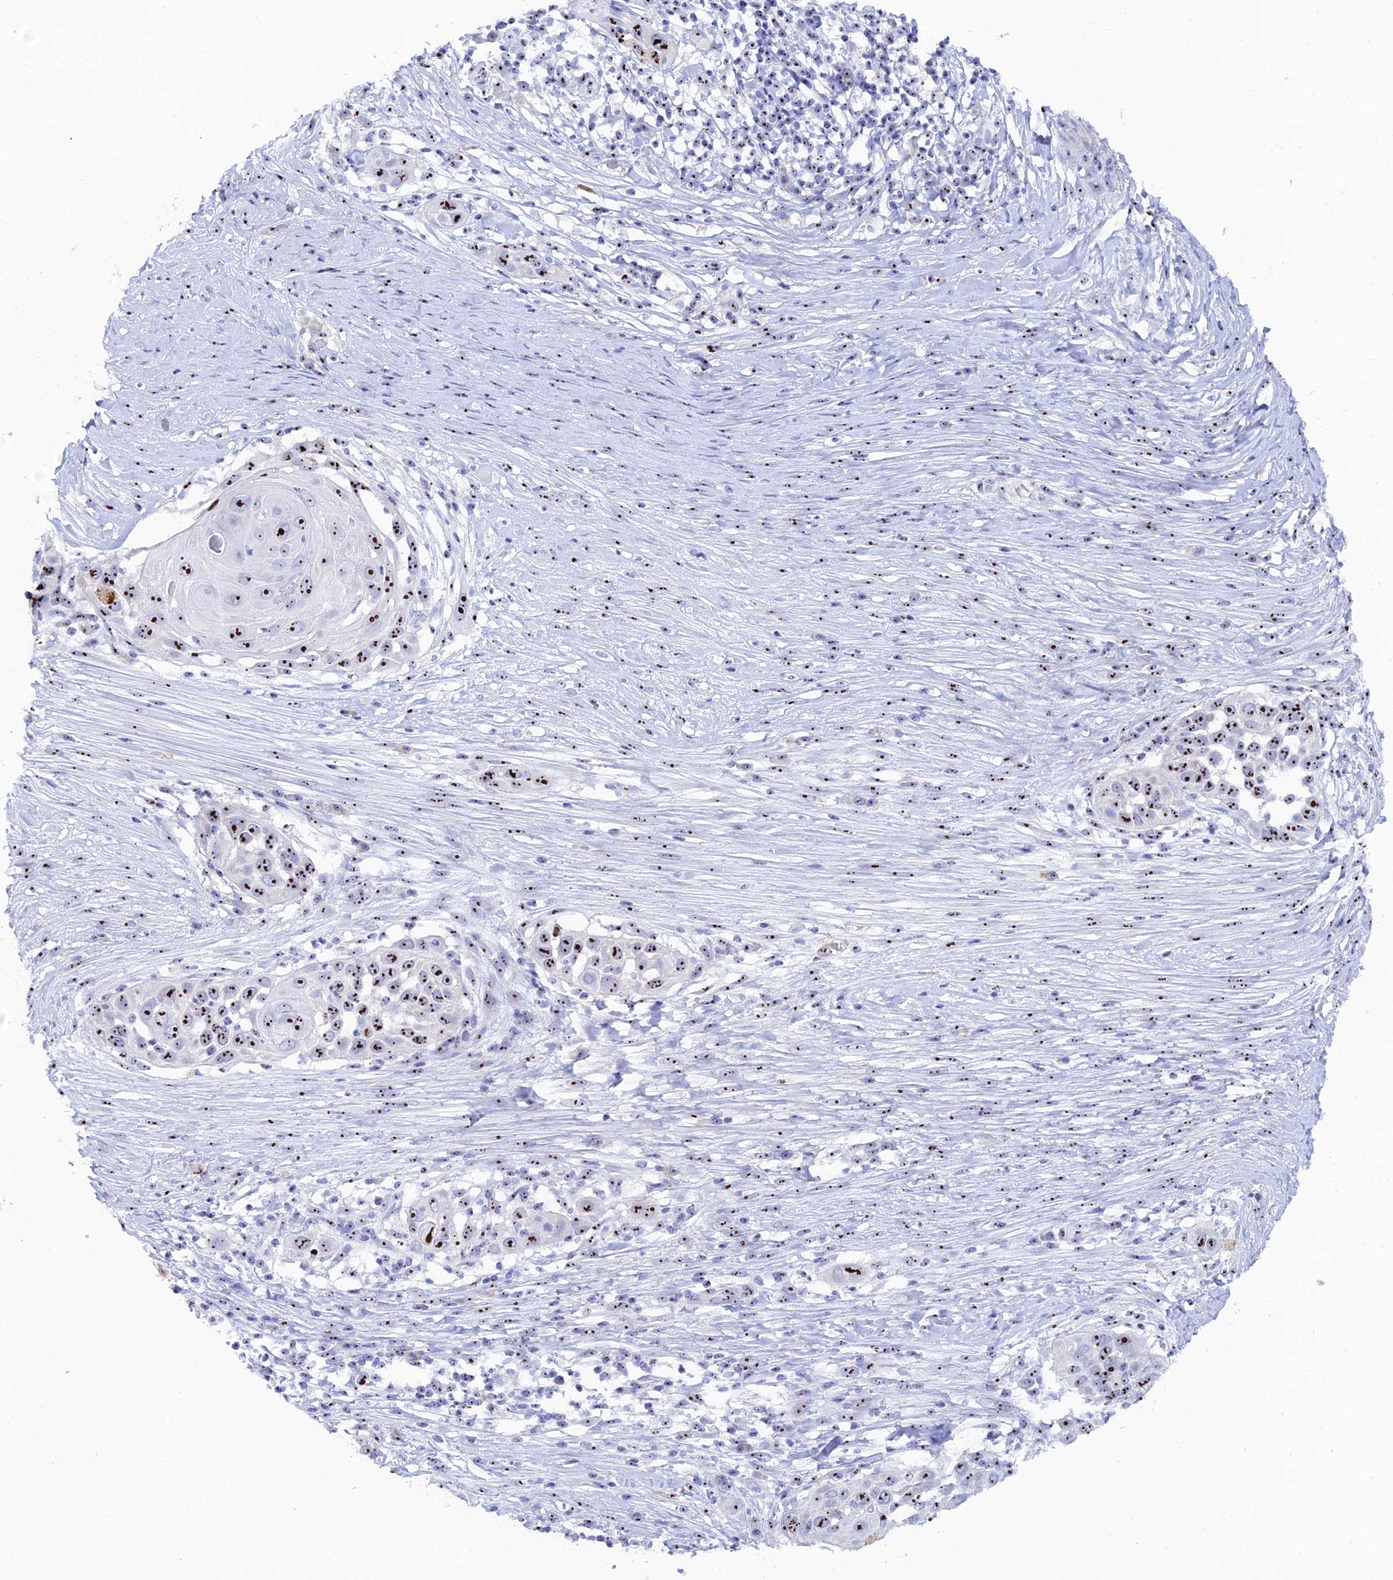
{"staining": {"intensity": "strong", "quantity": ">75%", "location": "nuclear"}, "tissue": "skin cancer", "cell_type": "Tumor cells", "image_type": "cancer", "snomed": [{"axis": "morphology", "description": "Squamous cell carcinoma, NOS"}, {"axis": "topography", "description": "Skin"}], "caption": "IHC histopathology image of neoplastic tissue: skin cancer stained using immunohistochemistry (IHC) demonstrates high levels of strong protein expression localized specifically in the nuclear of tumor cells, appearing as a nuclear brown color.", "gene": "RSL1D1", "patient": {"sex": "female", "age": 44}}